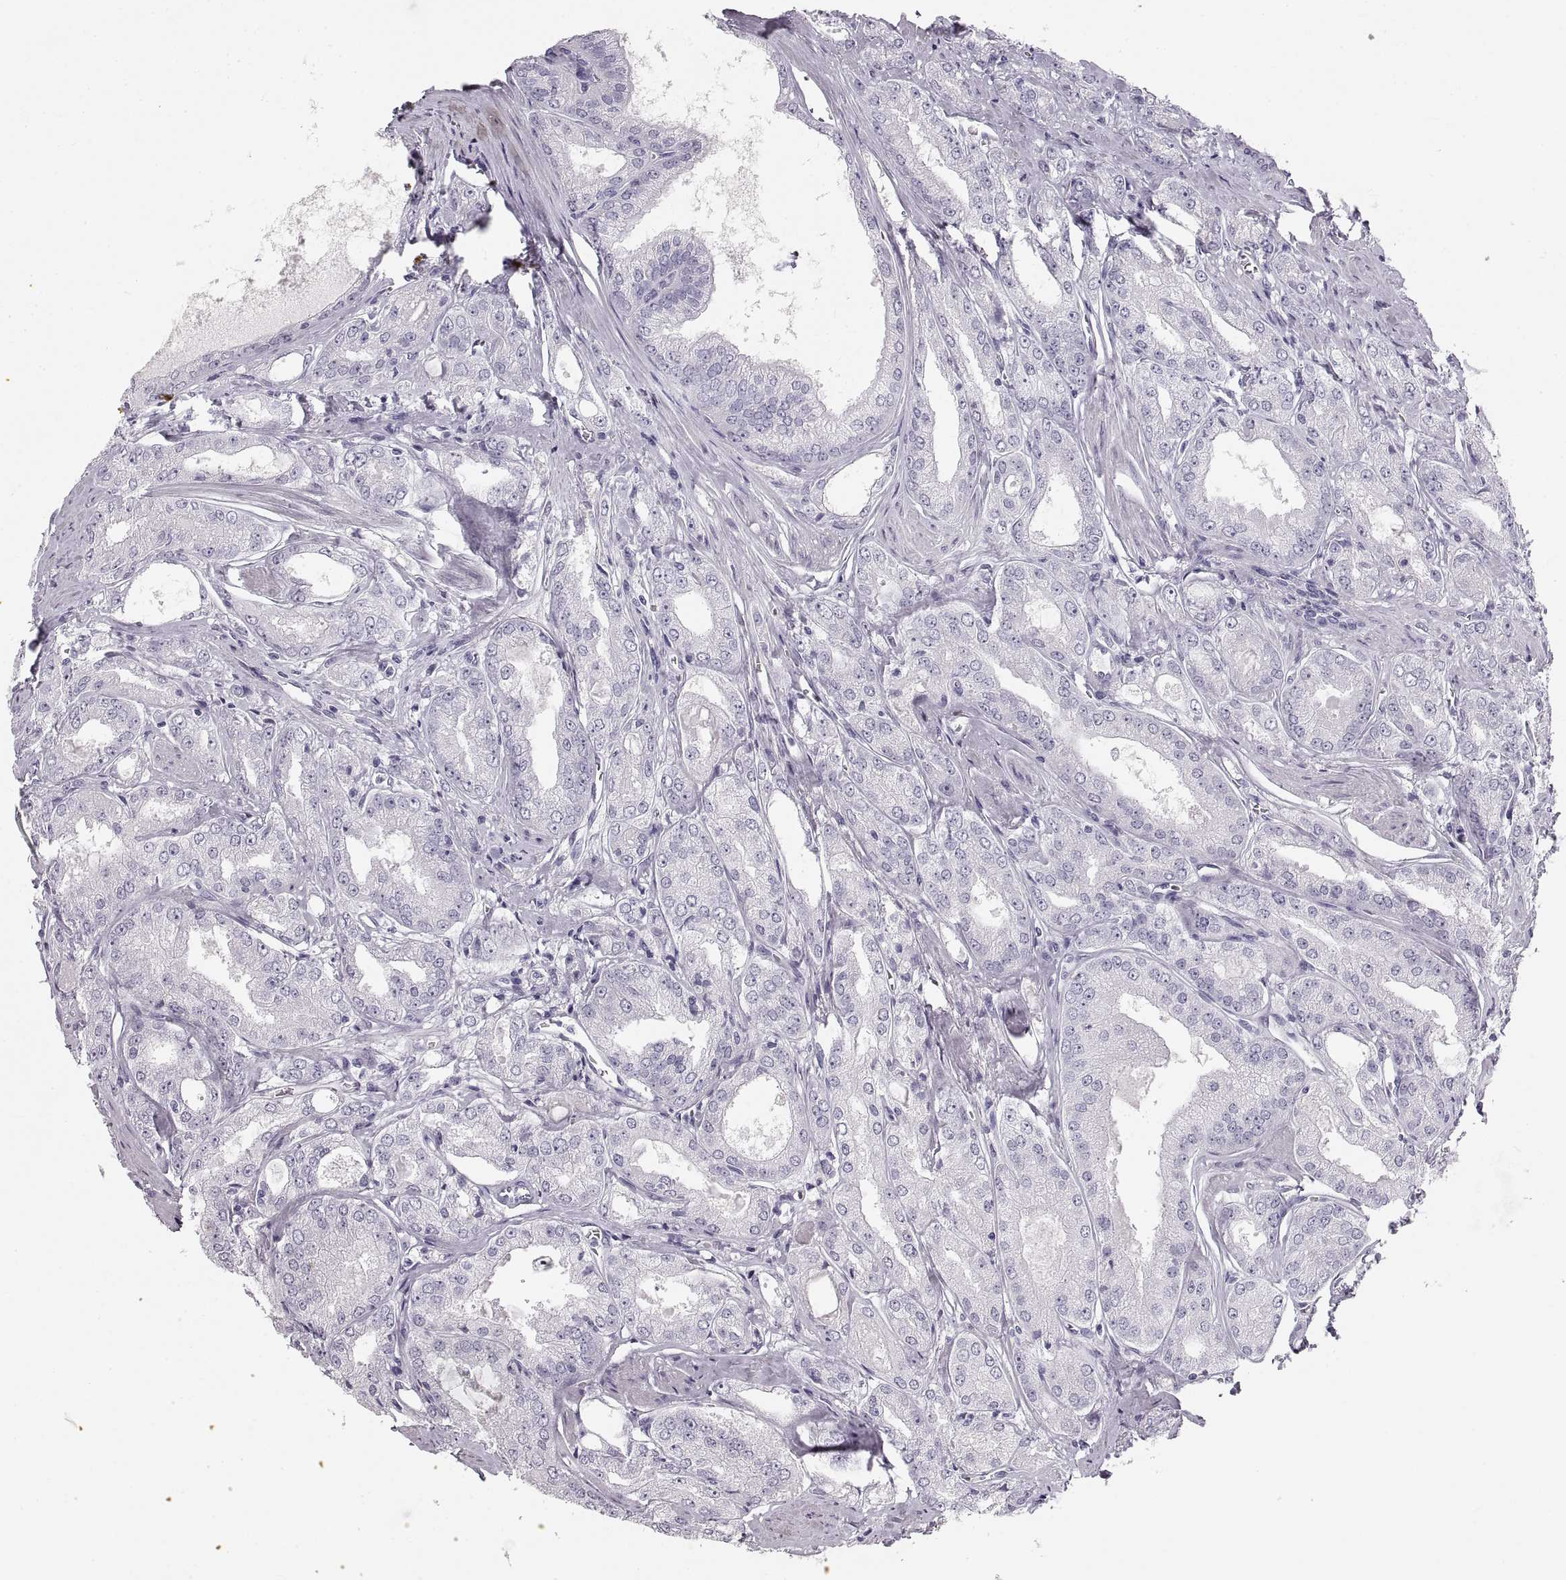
{"staining": {"intensity": "negative", "quantity": "none", "location": "none"}, "tissue": "prostate cancer", "cell_type": "Tumor cells", "image_type": "cancer", "snomed": [{"axis": "morphology", "description": "Adenocarcinoma, NOS"}, {"axis": "morphology", "description": "Adenocarcinoma, High grade"}, {"axis": "topography", "description": "Prostate"}], "caption": "Histopathology image shows no protein expression in tumor cells of prostate cancer tissue.", "gene": "CRYAA", "patient": {"sex": "male", "age": 70}}